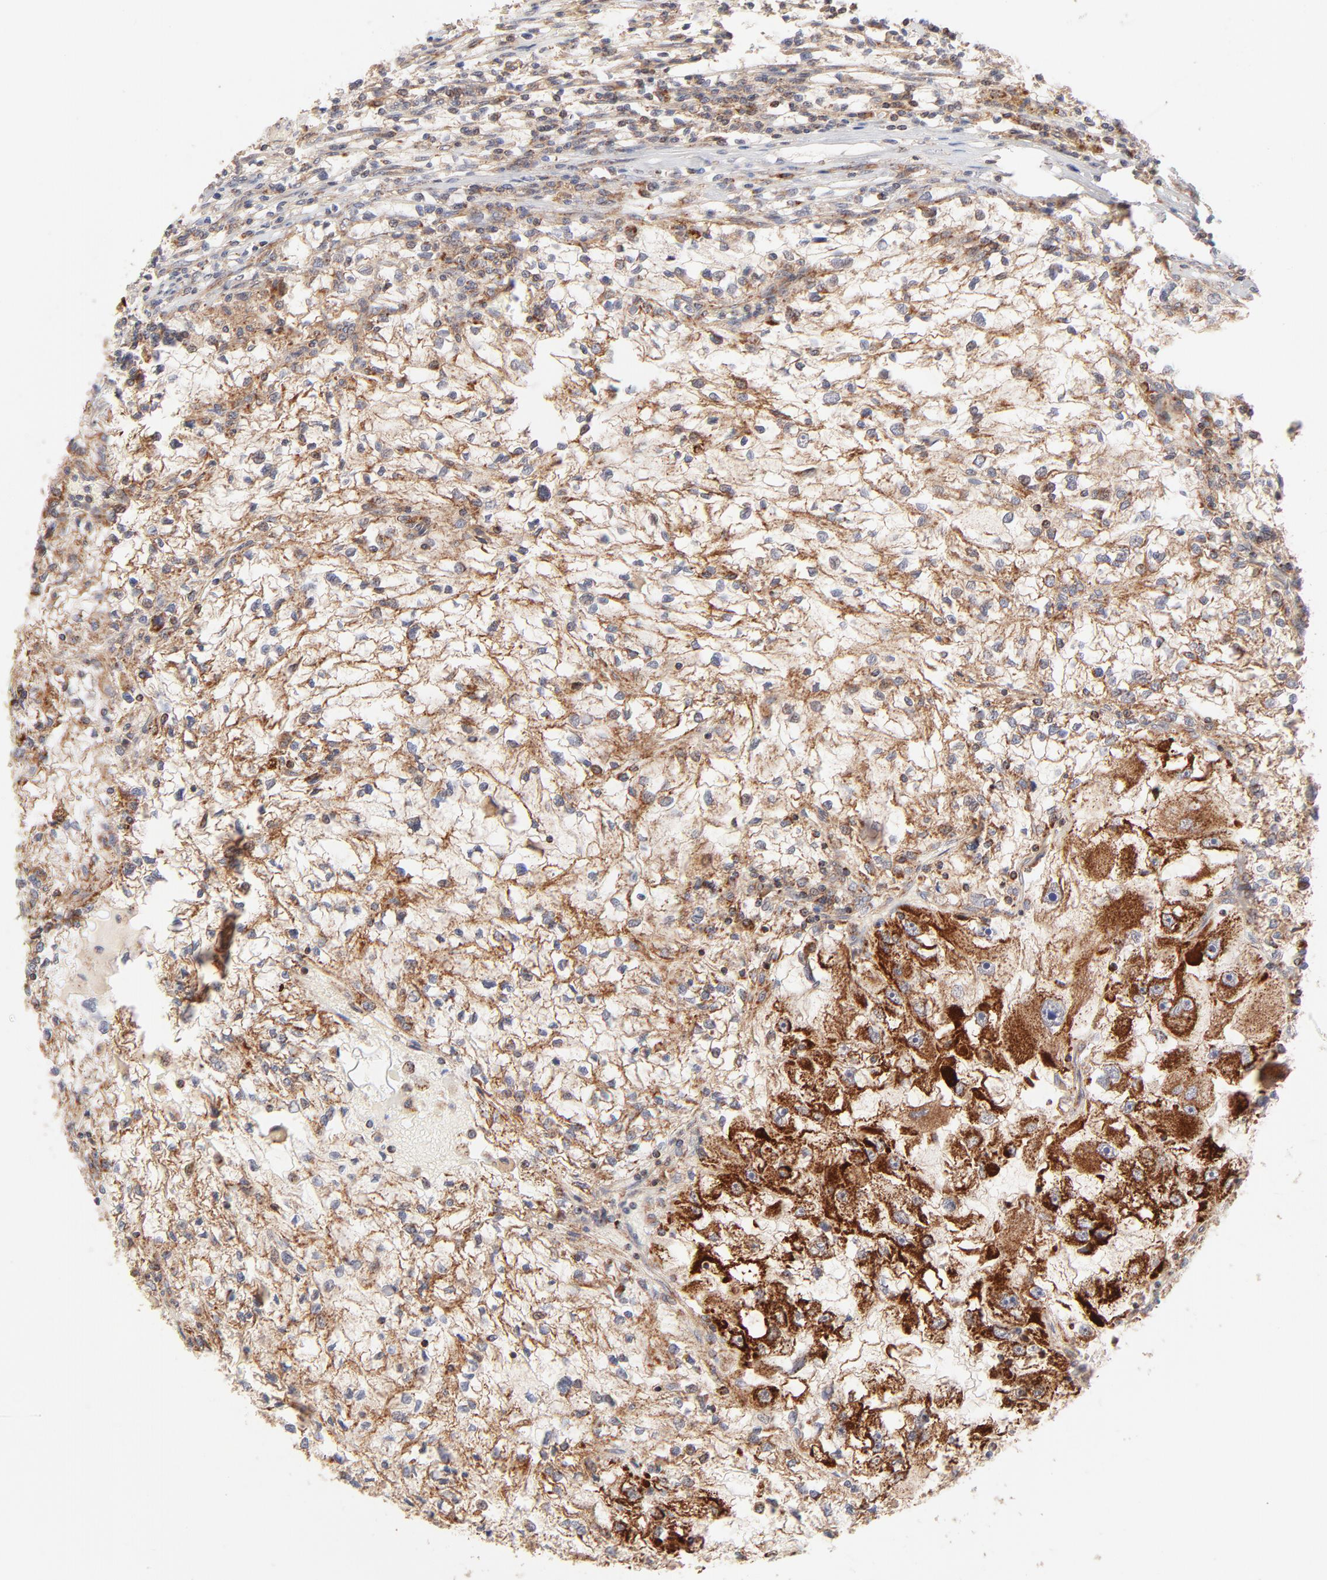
{"staining": {"intensity": "moderate", "quantity": ">75%", "location": "cytoplasmic/membranous"}, "tissue": "renal cancer", "cell_type": "Tumor cells", "image_type": "cancer", "snomed": [{"axis": "morphology", "description": "Adenocarcinoma, NOS"}, {"axis": "topography", "description": "Kidney"}], "caption": "High-magnification brightfield microscopy of renal adenocarcinoma stained with DAB (brown) and counterstained with hematoxylin (blue). tumor cells exhibit moderate cytoplasmic/membranous expression is identified in approximately>75% of cells.", "gene": "CSPG4", "patient": {"sex": "female", "age": 83}}